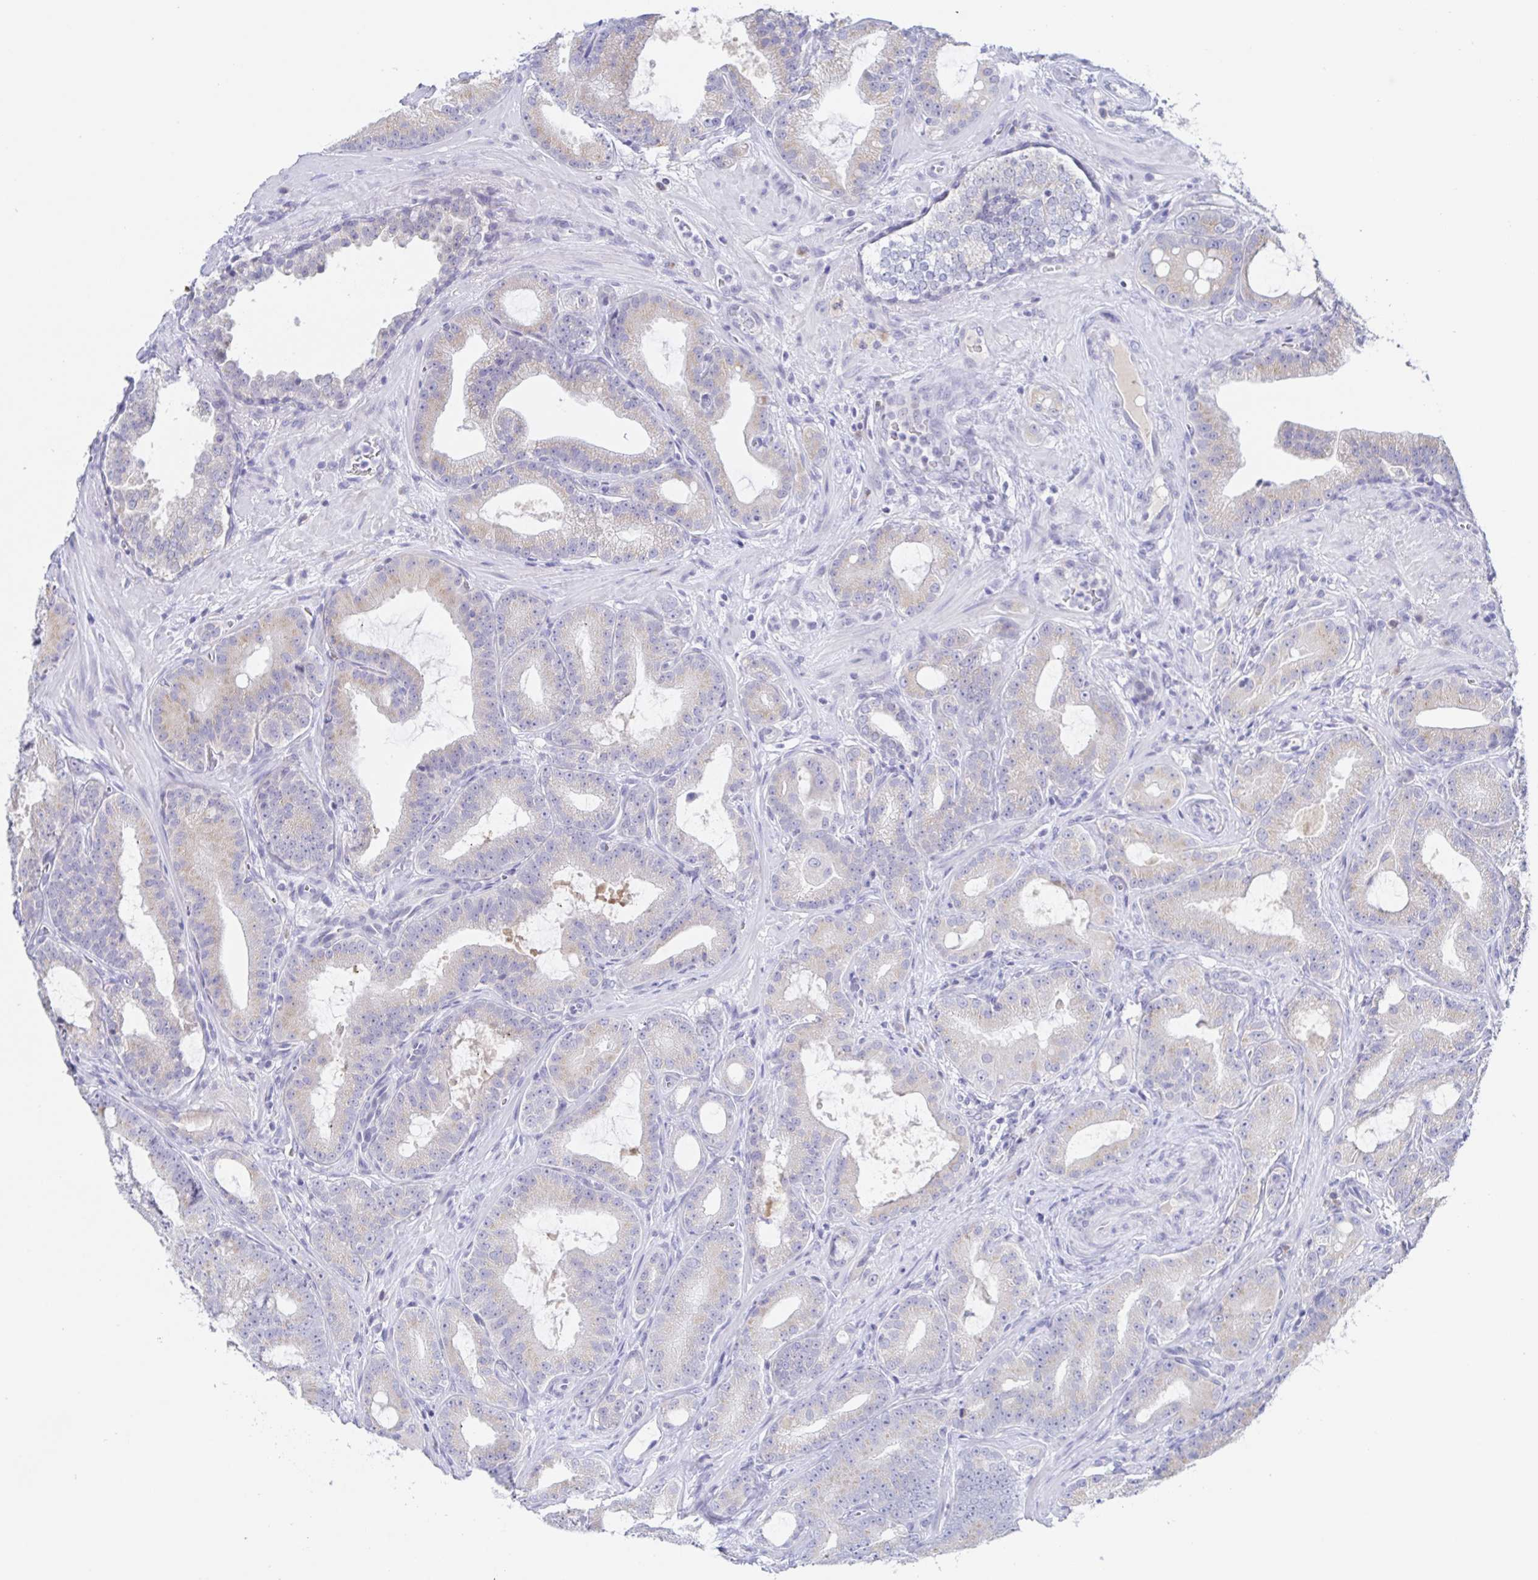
{"staining": {"intensity": "weak", "quantity": "<25%", "location": "cytoplasmic/membranous"}, "tissue": "prostate cancer", "cell_type": "Tumor cells", "image_type": "cancer", "snomed": [{"axis": "morphology", "description": "Adenocarcinoma, High grade"}, {"axis": "topography", "description": "Prostate"}], "caption": "There is no significant staining in tumor cells of prostate cancer (high-grade adenocarcinoma).", "gene": "SIAH3", "patient": {"sex": "male", "age": 65}}